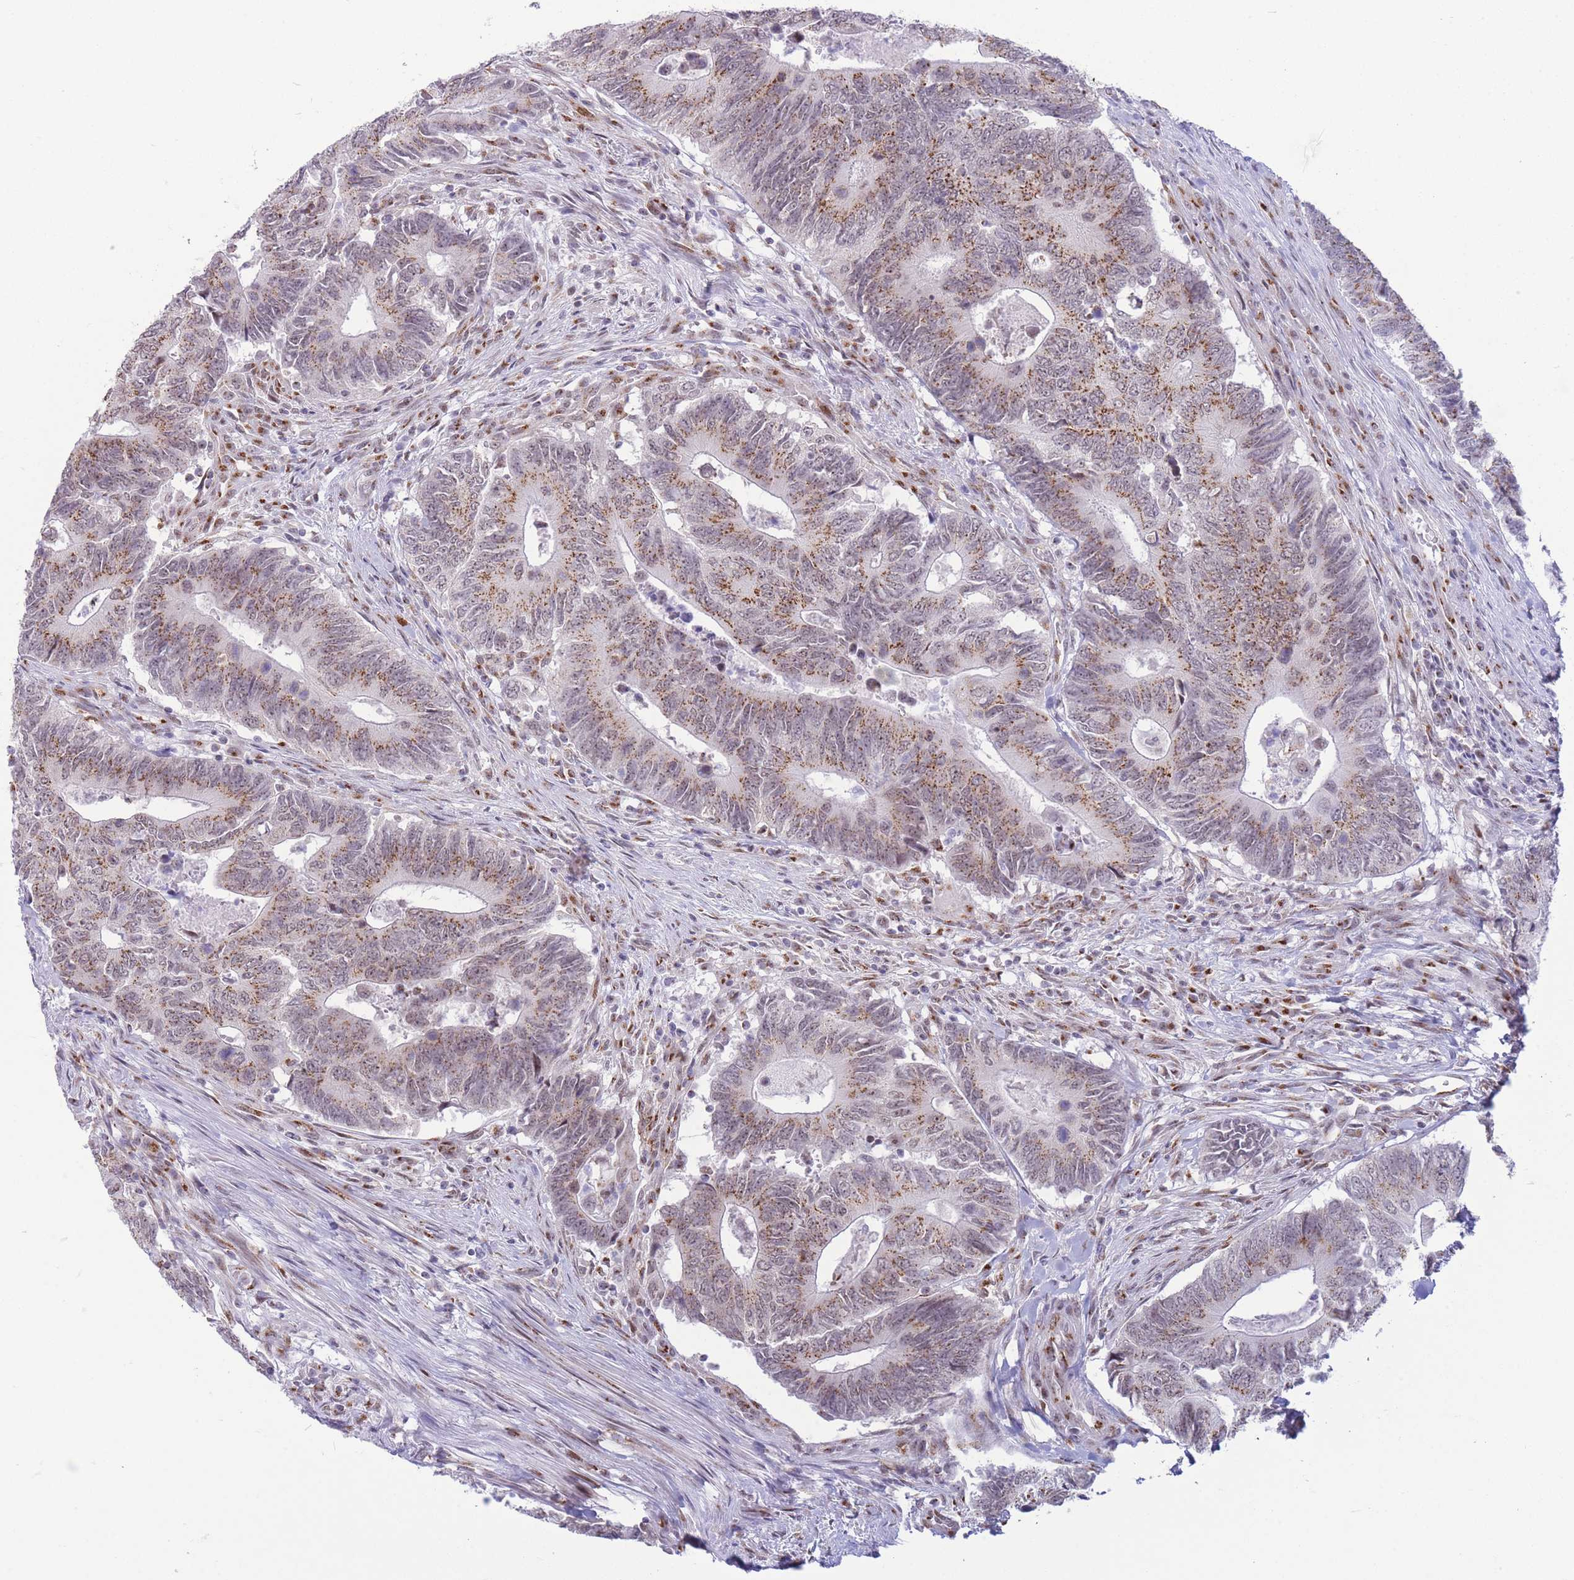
{"staining": {"intensity": "moderate", "quantity": ">75%", "location": "cytoplasmic/membranous,nuclear"}, "tissue": "colorectal cancer", "cell_type": "Tumor cells", "image_type": "cancer", "snomed": [{"axis": "morphology", "description": "Adenocarcinoma, NOS"}, {"axis": "topography", "description": "Colon"}], "caption": "Colorectal adenocarcinoma stained with a protein marker demonstrates moderate staining in tumor cells.", "gene": "INO80C", "patient": {"sex": "male", "age": 87}}